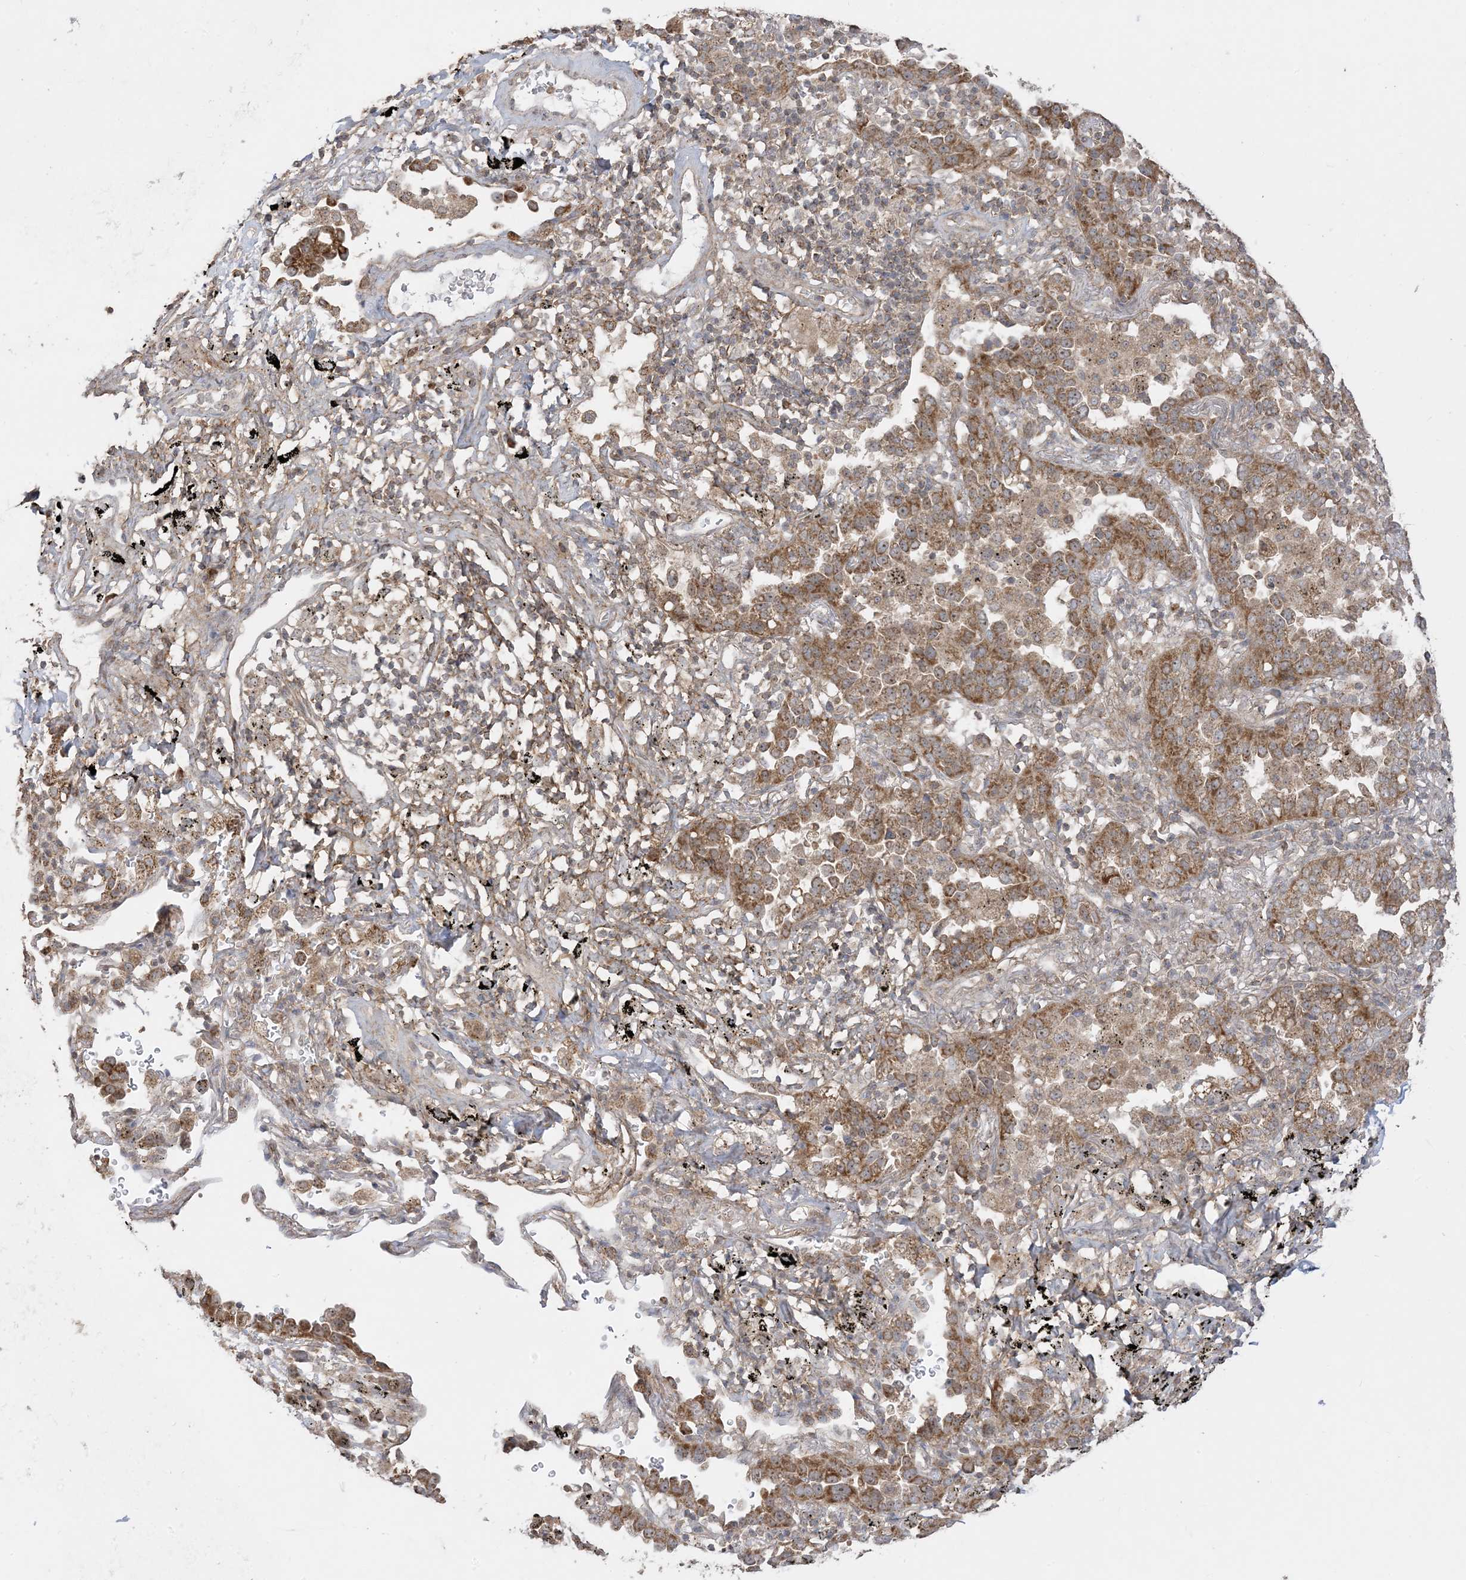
{"staining": {"intensity": "strong", "quantity": ">75%", "location": "cytoplasmic/membranous"}, "tissue": "lung cancer", "cell_type": "Tumor cells", "image_type": "cancer", "snomed": [{"axis": "morphology", "description": "Normal tissue, NOS"}, {"axis": "morphology", "description": "Adenocarcinoma, NOS"}, {"axis": "topography", "description": "Lung"}], "caption": "An immunohistochemistry photomicrograph of neoplastic tissue is shown. Protein staining in brown shows strong cytoplasmic/membranous positivity in lung adenocarcinoma within tumor cells.", "gene": "SIRT3", "patient": {"sex": "male", "age": 59}}